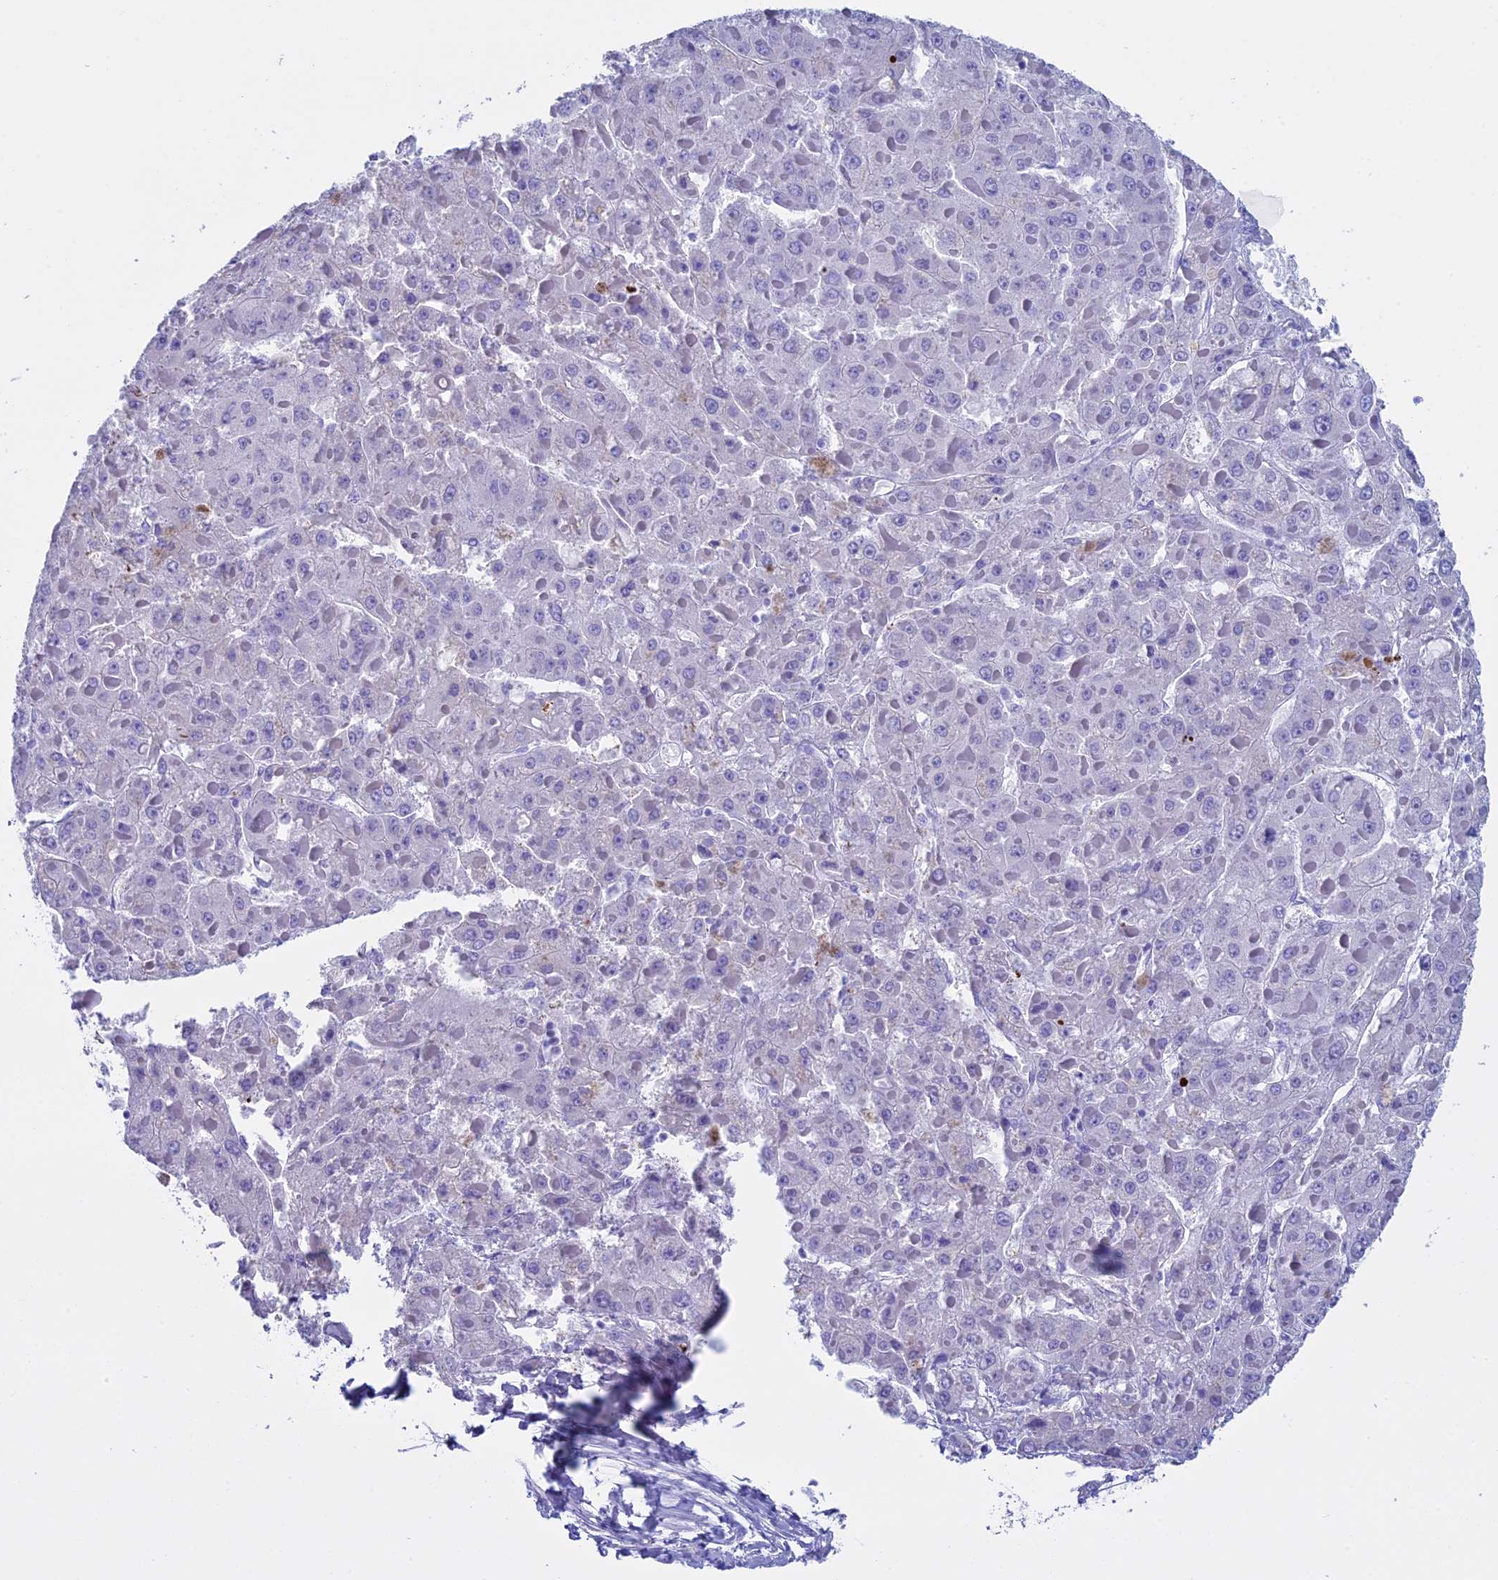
{"staining": {"intensity": "negative", "quantity": "none", "location": "none"}, "tissue": "liver cancer", "cell_type": "Tumor cells", "image_type": "cancer", "snomed": [{"axis": "morphology", "description": "Carcinoma, Hepatocellular, NOS"}, {"axis": "topography", "description": "Liver"}], "caption": "An image of hepatocellular carcinoma (liver) stained for a protein shows no brown staining in tumor cells.", "gene": "KCTD21", "patient": {"sex": "female", "age": 73}}